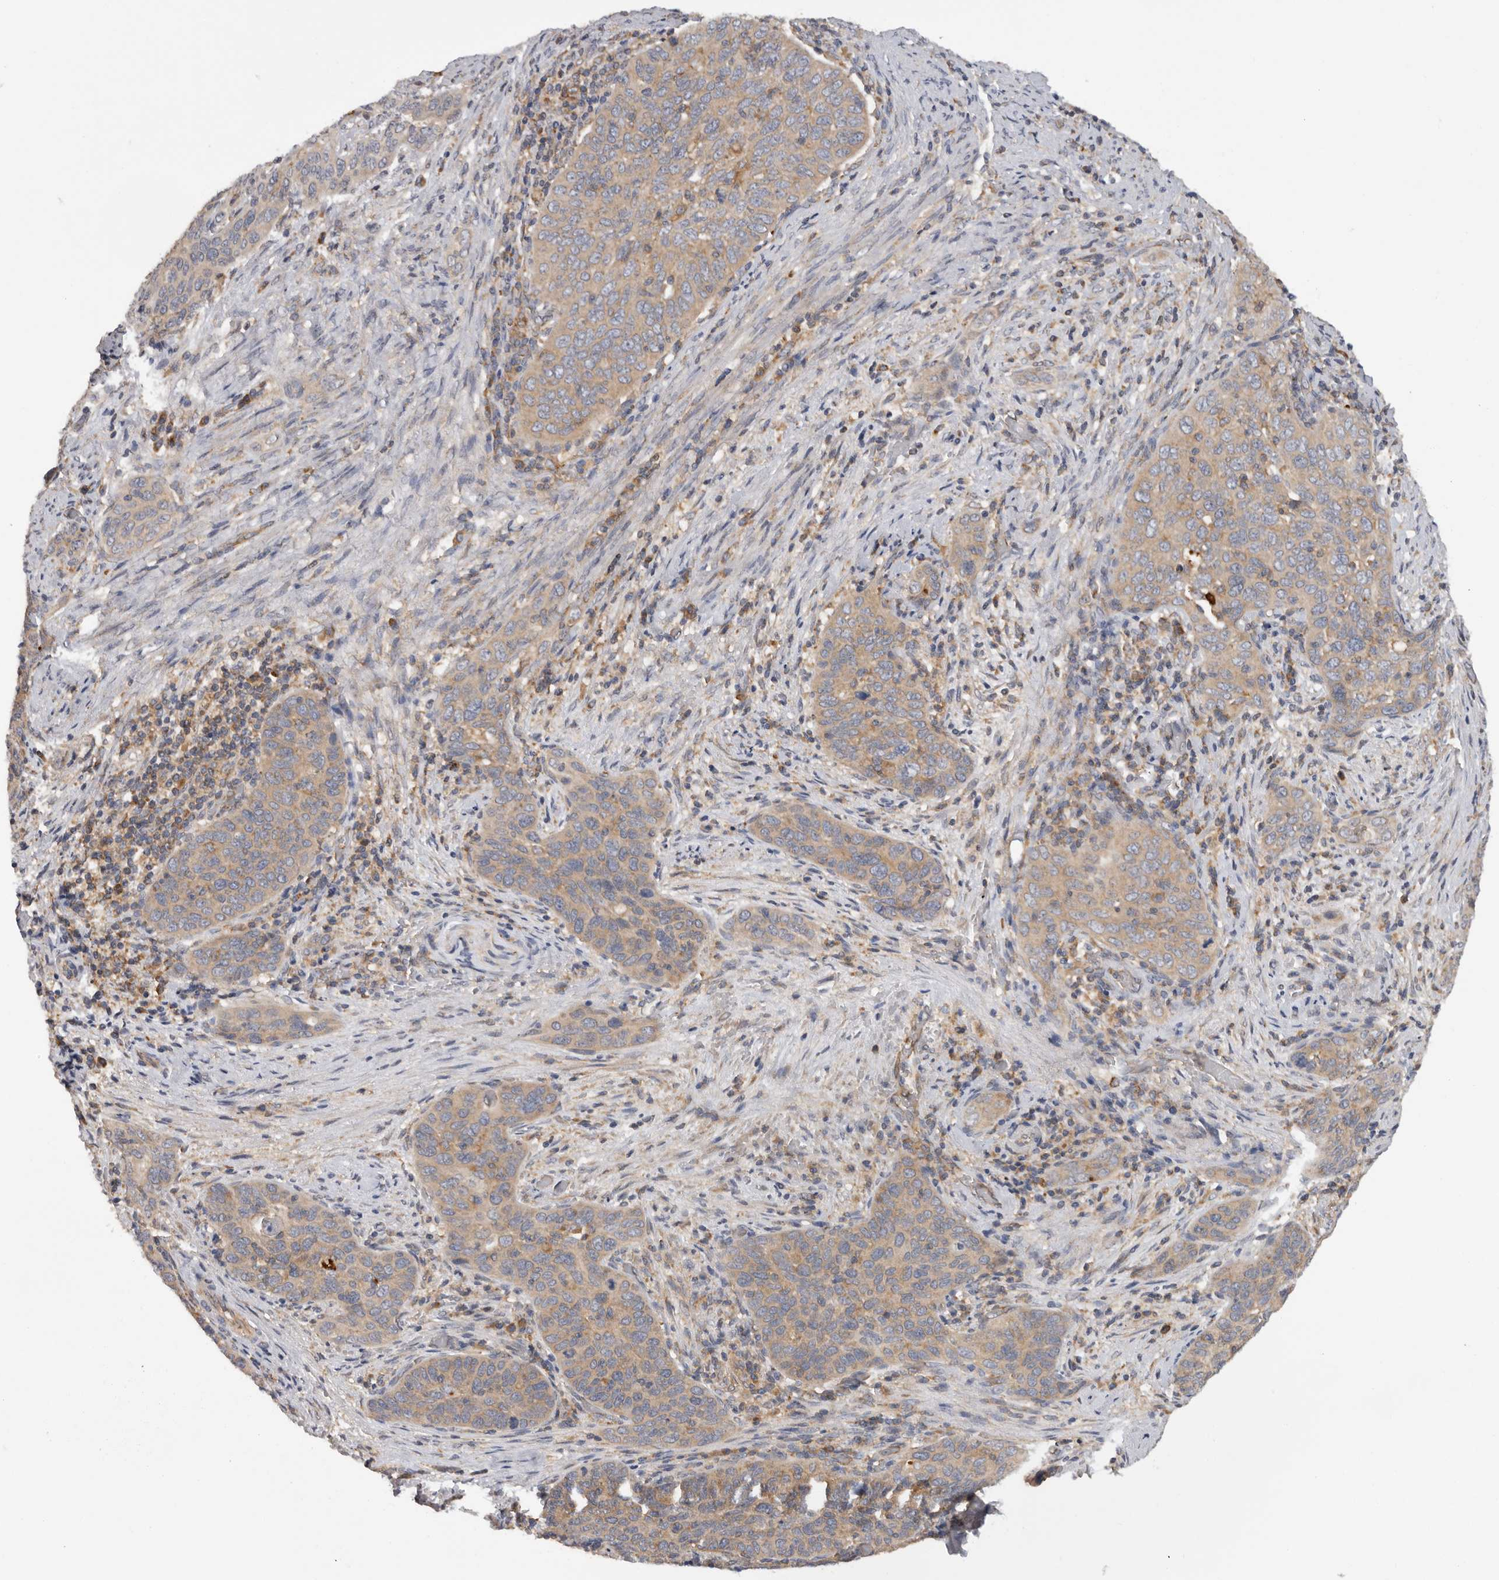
{"staining": {"intensity": "moderate", "quantity": ">75%", "location": "cytoplasmic/membranous"}, "tissue": "cervical cancer", "cell_type": "Tumor cells", "image_type": "cancer", "snomed": [{"axis": "morphology", "description": "Squamous cell carcinoma, NOS"}, {"axis": "topography", "description": "Cervix"}], "caption": "High-power microscopy captured an immunohistochemistry (IHC) micrograph of cervical squamous cell carcinoma, revealing moderate cytoplasmic/membranous positivity in approximately >75% of tumor cells. (Stains: DAB (3,3'-diaminobenzidine) in brown, nuclei in blue, Microscopy: brightfield microscopy at high magnification).", "gene": "PPP1R42", "patient": {"sex": "female", "age": 60}}